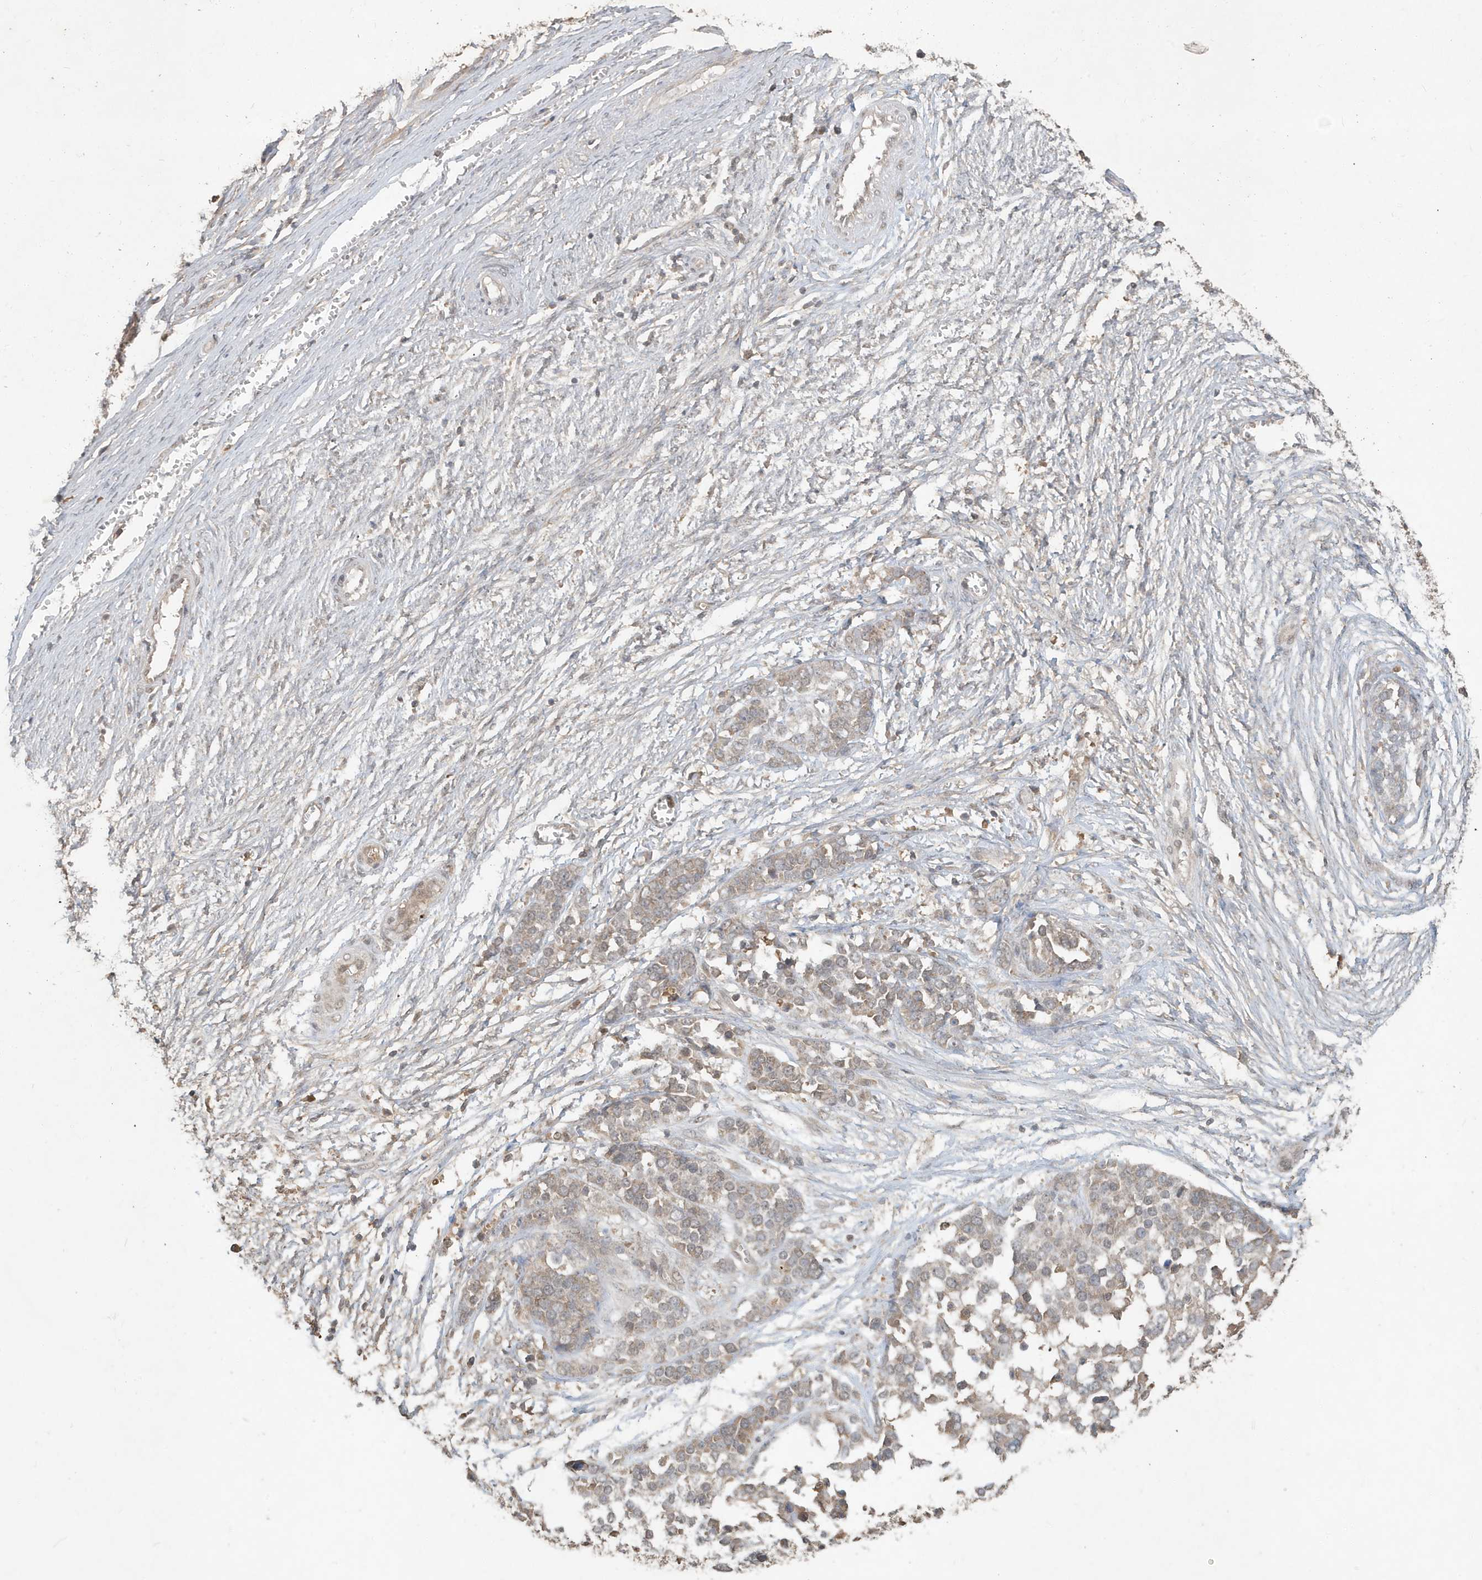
{"staining": {"intensity": "weak", "quantity": "25%-75%", "location": "cytoplasmic/membranous"}, "tissue": "ovarian cancer", "cell_type": "Tumor cells", "image_type": "cancer", "snomed": [{"axis": "morphology", "description": "Cystadenocarcinoma, serous, NOS"}, {"axis": "topography", "description": "Ovary"}], "caption": "Immunohistochemical staining of human ovarian cancer shows low levels of weak cytoplasmic/membranous staining in about 25%-75% of tumor cells.", "gene": "ABCB9", "patient": {"sex": "female", "age": 44}}